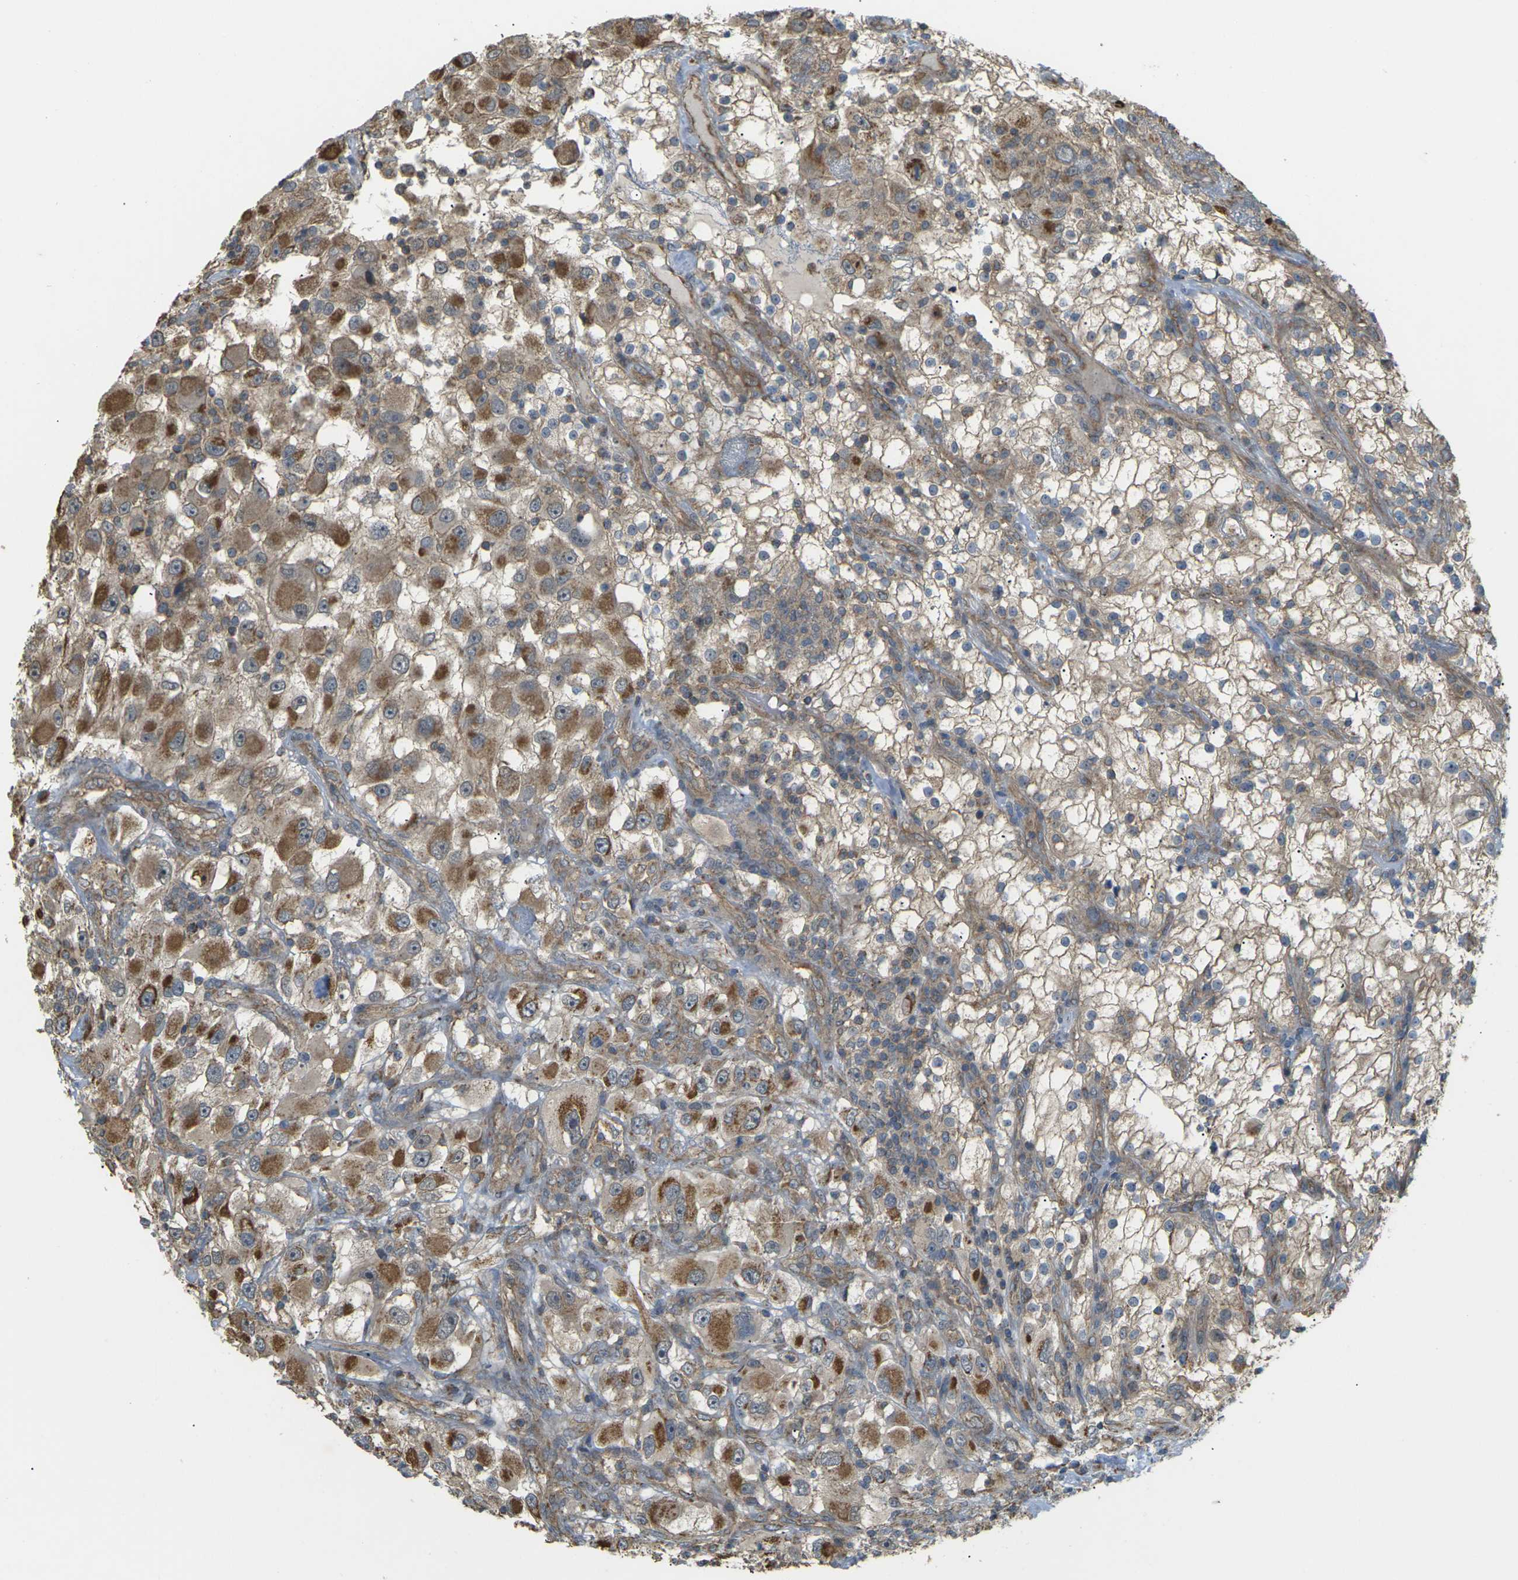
{"staining": {"intensity": "moderate", "quantity": ">75%", "location": "cytoplasmic/membranous"}, "tissue": "renal cancer", "cell_type": "Tumor cells", "image_type": "cancer", "snomed": [{"axis": "morphology", "description": "Adenocarcinoma, NOS"}, {"axis": "topography", "description": "Kidney"}], "caption": "Immunohistochemical staining of renal adenocarcinoma exhibits moderate cytoplasmic/membranous protein positivity in about >75% of tumor cells.", "gene": "KSR1", "patient": {"sex": "female", "age": 52}}